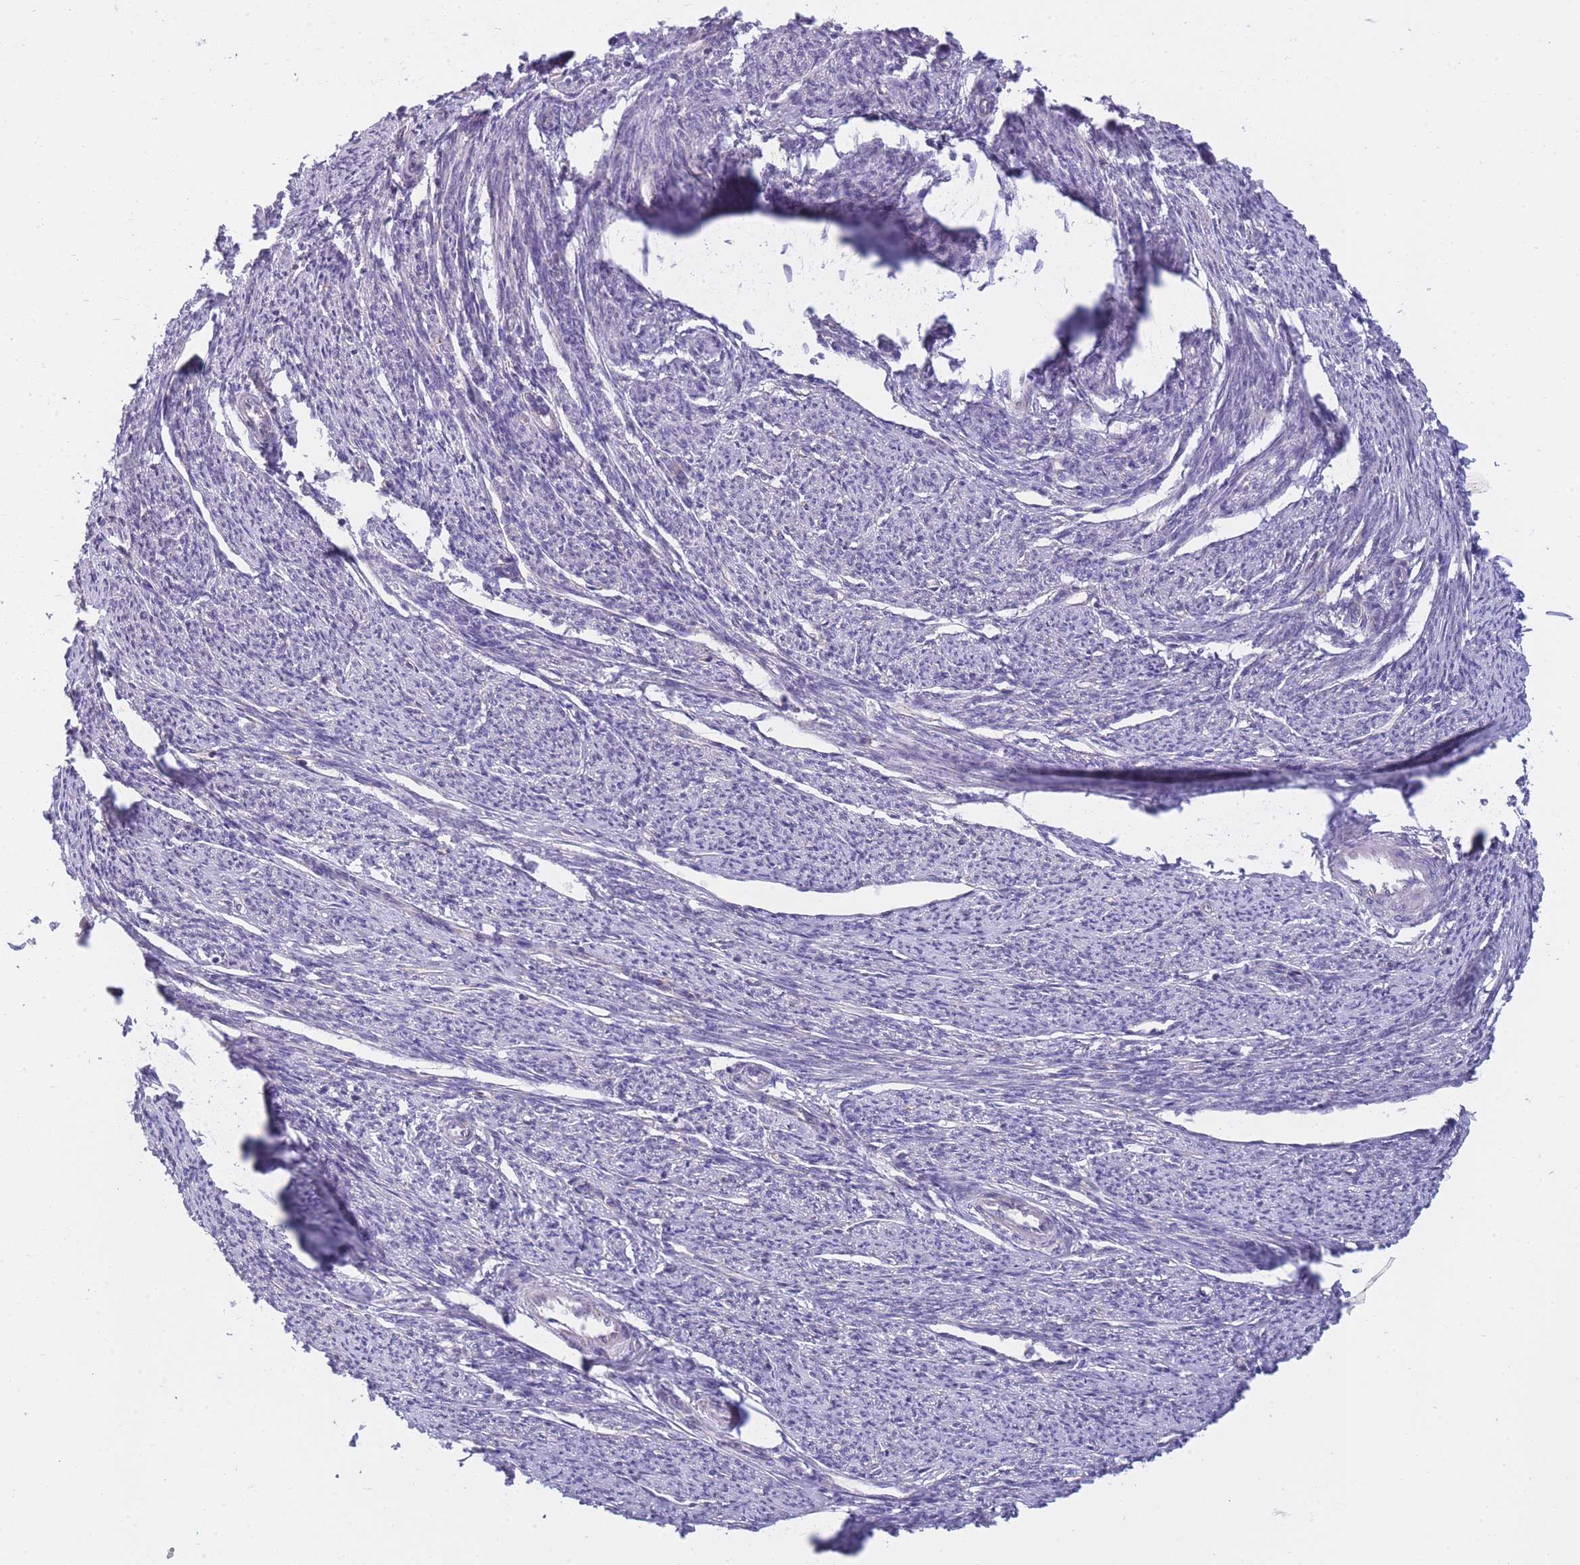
{"staining": {"intensity": "negative", "quantity": "none", "location": "none"}, "tissue": "smooth muscle", "cell_type": "Smooth muscle cells", "image_type": "normal", "snomed": [{"axis": "morphology", "description": "Normal tissue, NOS"}, {"axis": "topography", "description": "Smooth muscle"}, {"axis": "topography", "description": "Uterus"}], "caption": "Immunohistochemical staining of benign human smooth muscle demonstrates no significant staining in smooth muscle cells. (Stains: DAB (3,3'-diaminobenzidine) IHC with hematoxylin counter stain, Microscopy: brightfield microscopy at high magnification).", "gene": "COPG1", "patient": {"sex": "female", "age": 59}}